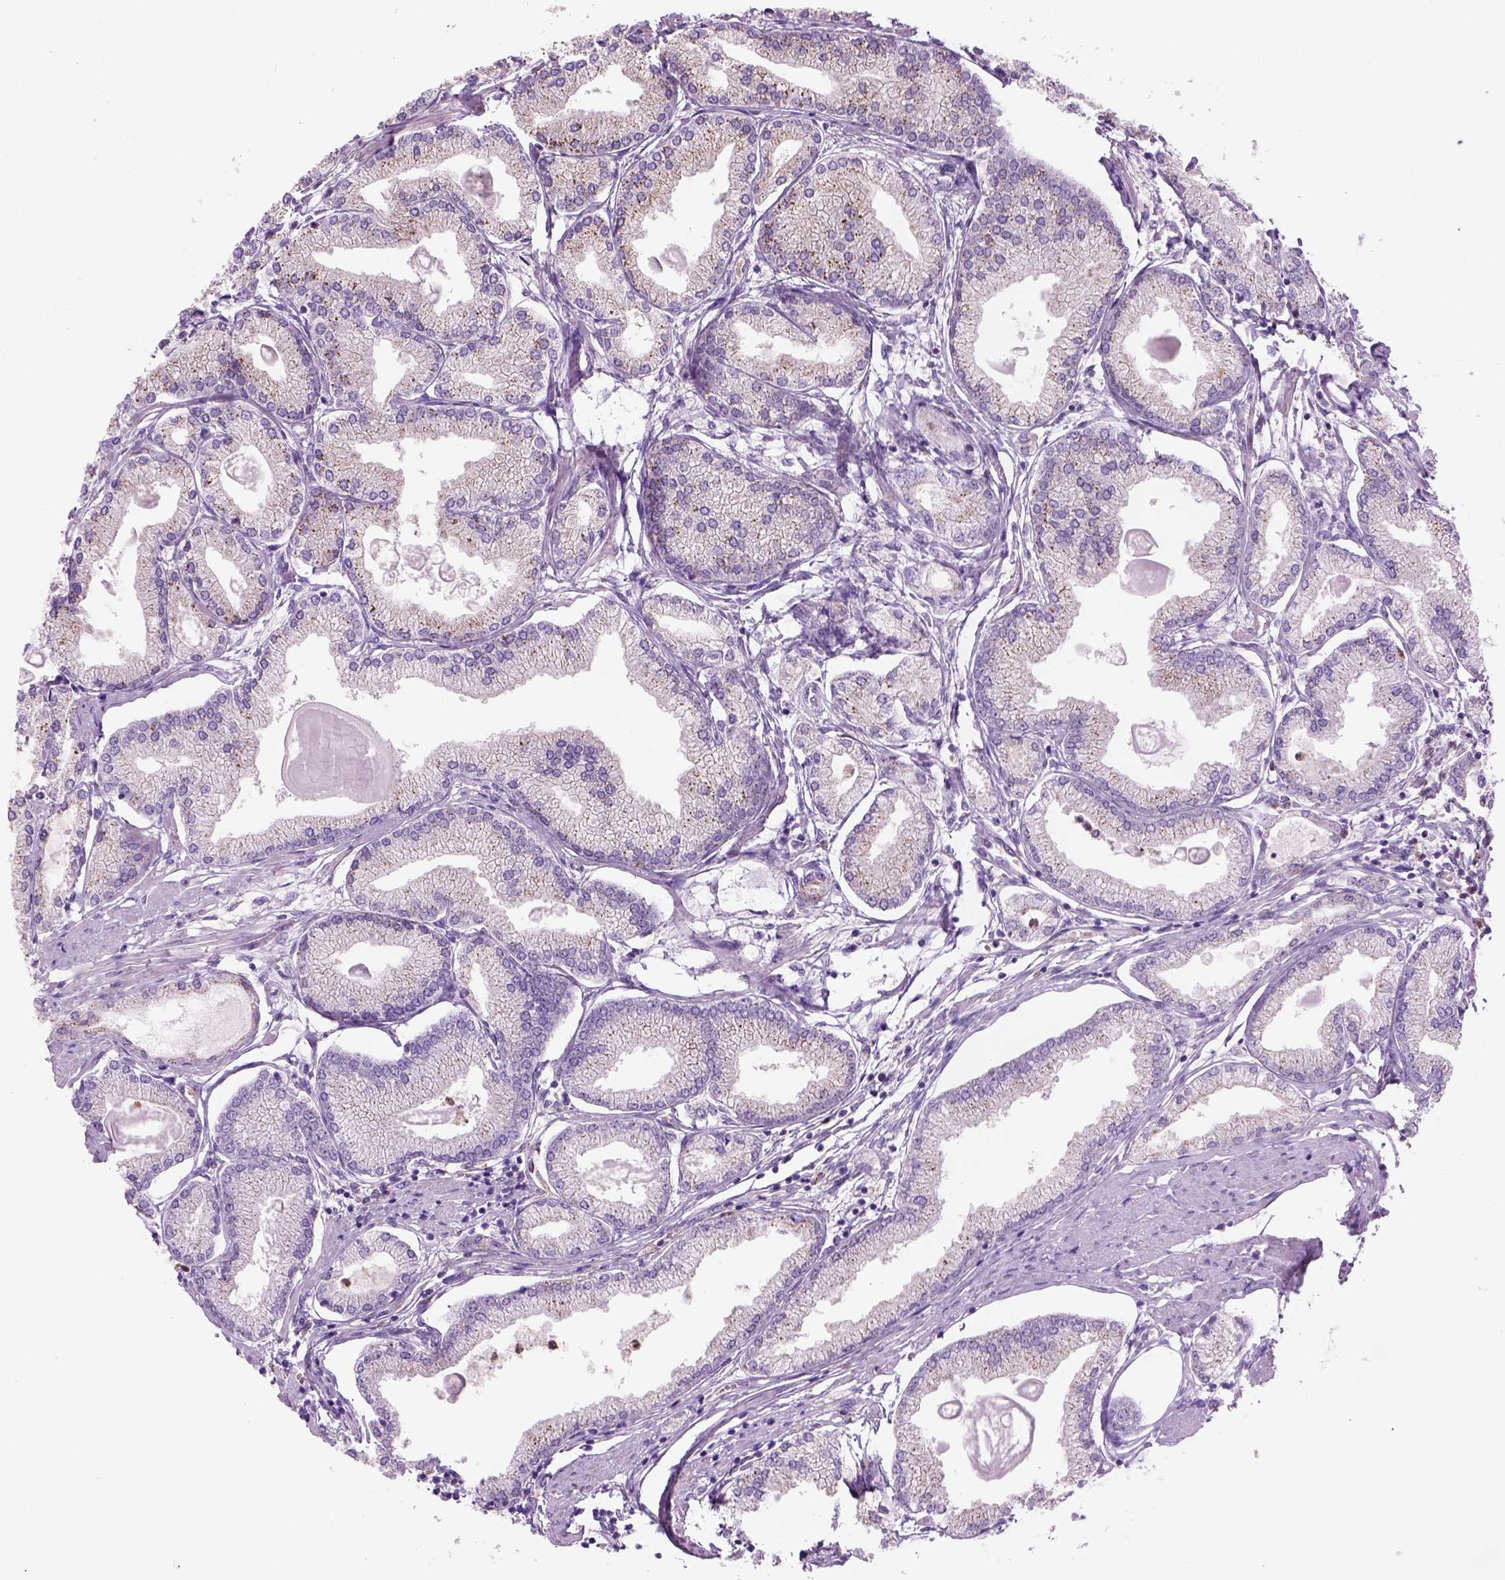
{"staining": {"intensity": "negative", "quantity": "none", "location": "none"}, "tissue": "prostate cancer", "cell_type": "Tumor cells", "image_type": "cancer", "snomed": [{"axis": "morphology", "description": "Adenocarcinoma, High grade"}, {"axis": "topography", "description": "Prostate"}], "caption": "The IHC micrograph has no significant expression in tumor cells of prostate high-grade adenocarcinoma tissue.", "gene": "CD84", "patient": {"sex": "male", "age": 68}}